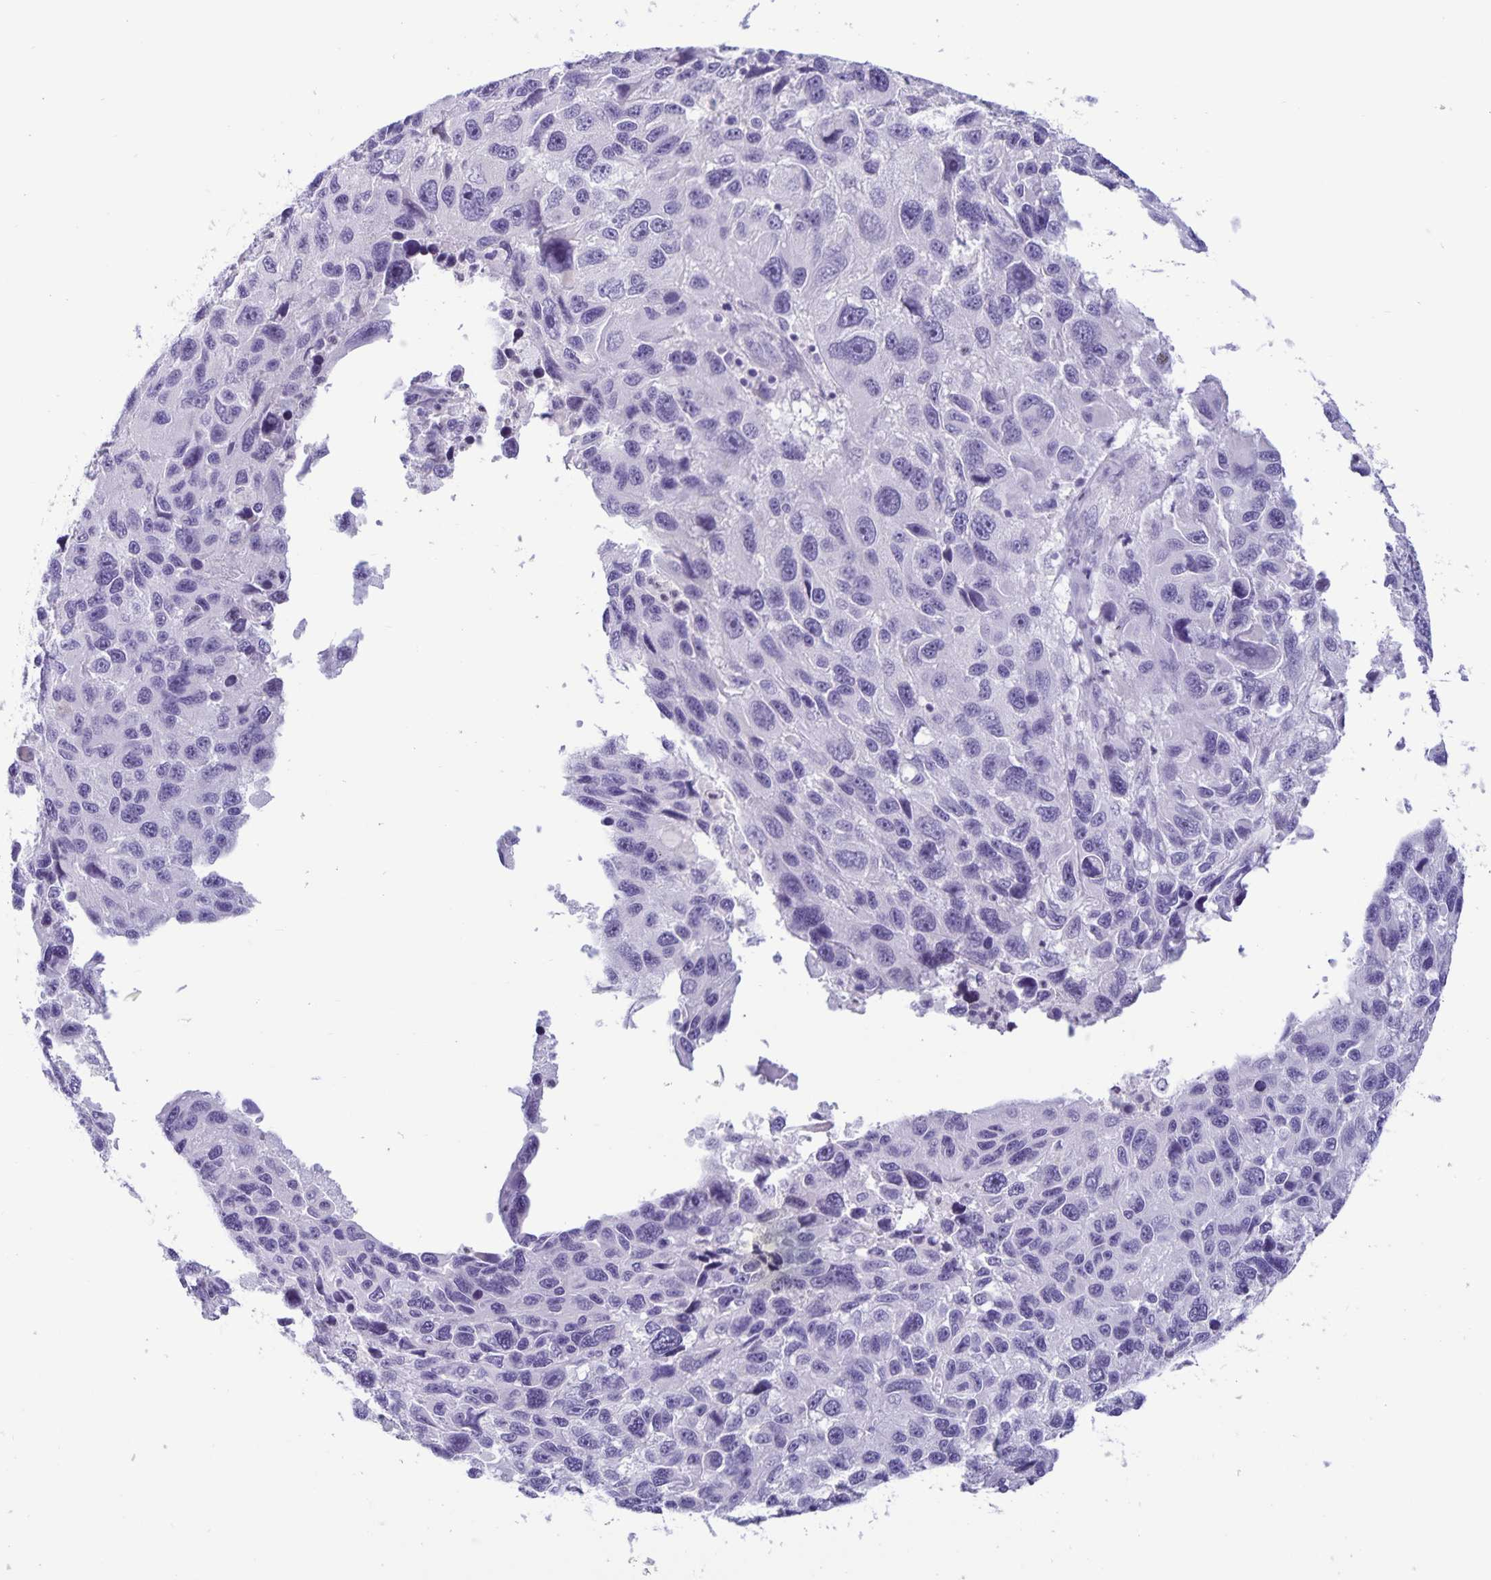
{"staining": {"intensity": "negative", "quantity": "none", "location": "none"}, "tissue": "melanoma", "cell_type": "Tumor cells", "image_type": "cancer", "snomed": [{"axis": "morphology", "description": "Malignant melanoma, NOS"}, {"axis": "topography", "description": "Skin"}], "caption": "The immunohistochemistry image has no significant expression in tumor cells of melanoma tissue. (IHC, brightfield microscopy, high magnification).", "gene": "IBTK", "patient": {"sex": "male", "age": 53}}